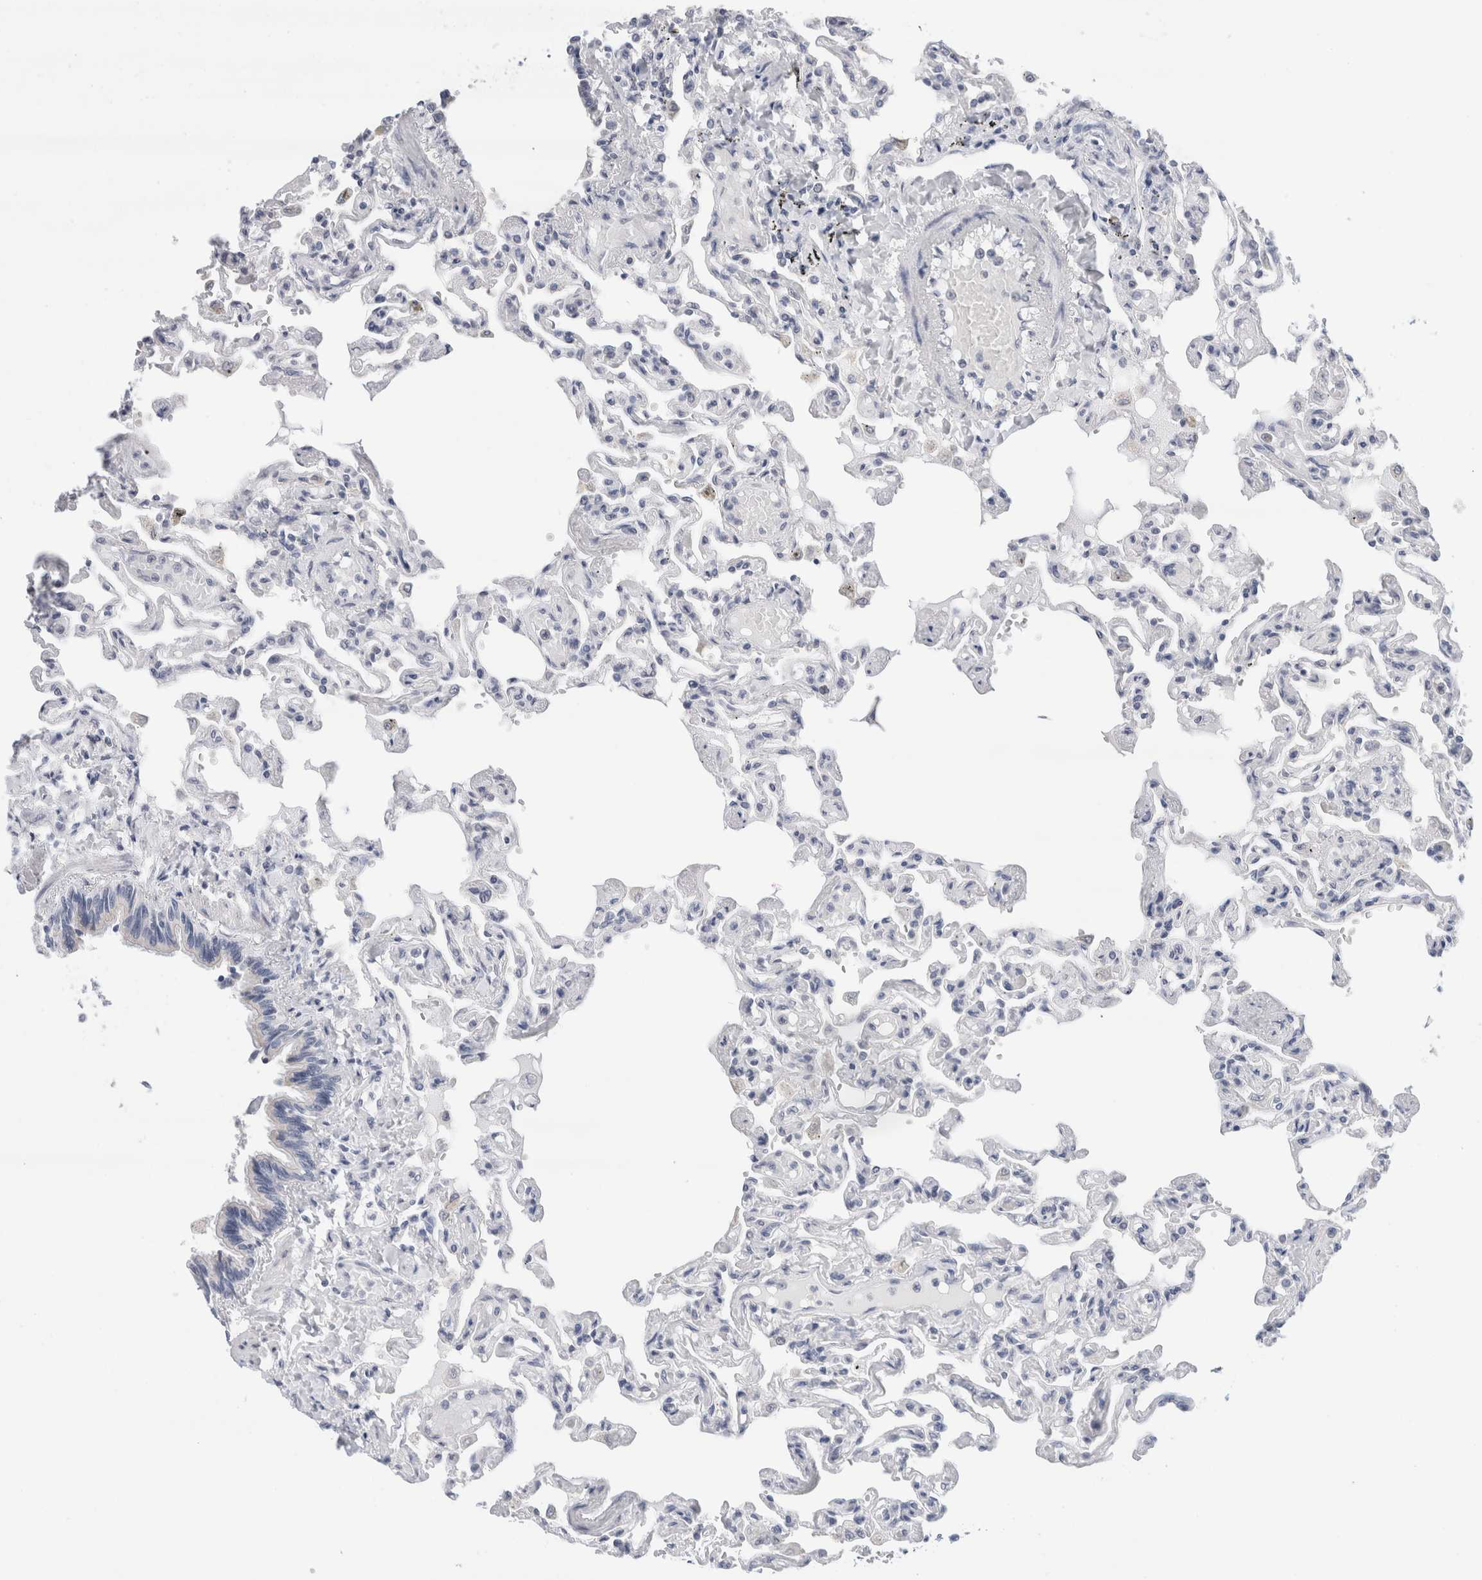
{"staining": {"intensity": "negative", "quantity": "none", "location": "none"}, "tissue": "lung", "cell_type": "Alveolar cells", "image_type": "normal", "snomed": [{"axis": "morphology", "description": "Normal tissue, NOS"}, {"axis": "topography", "description": "Lung"}], "caption": "A photomicrograph of human lung is negative for staining in alveolar cells. The staining was performed using DAB (3,3'-diaminobenzidine) to visualize the protein expression in brown, while the nuclei were stained in blue with hematoxylin (Magnification: 20x).", "gene": "SLC22A12", "patient": {"sex": "male", "age": 21}}